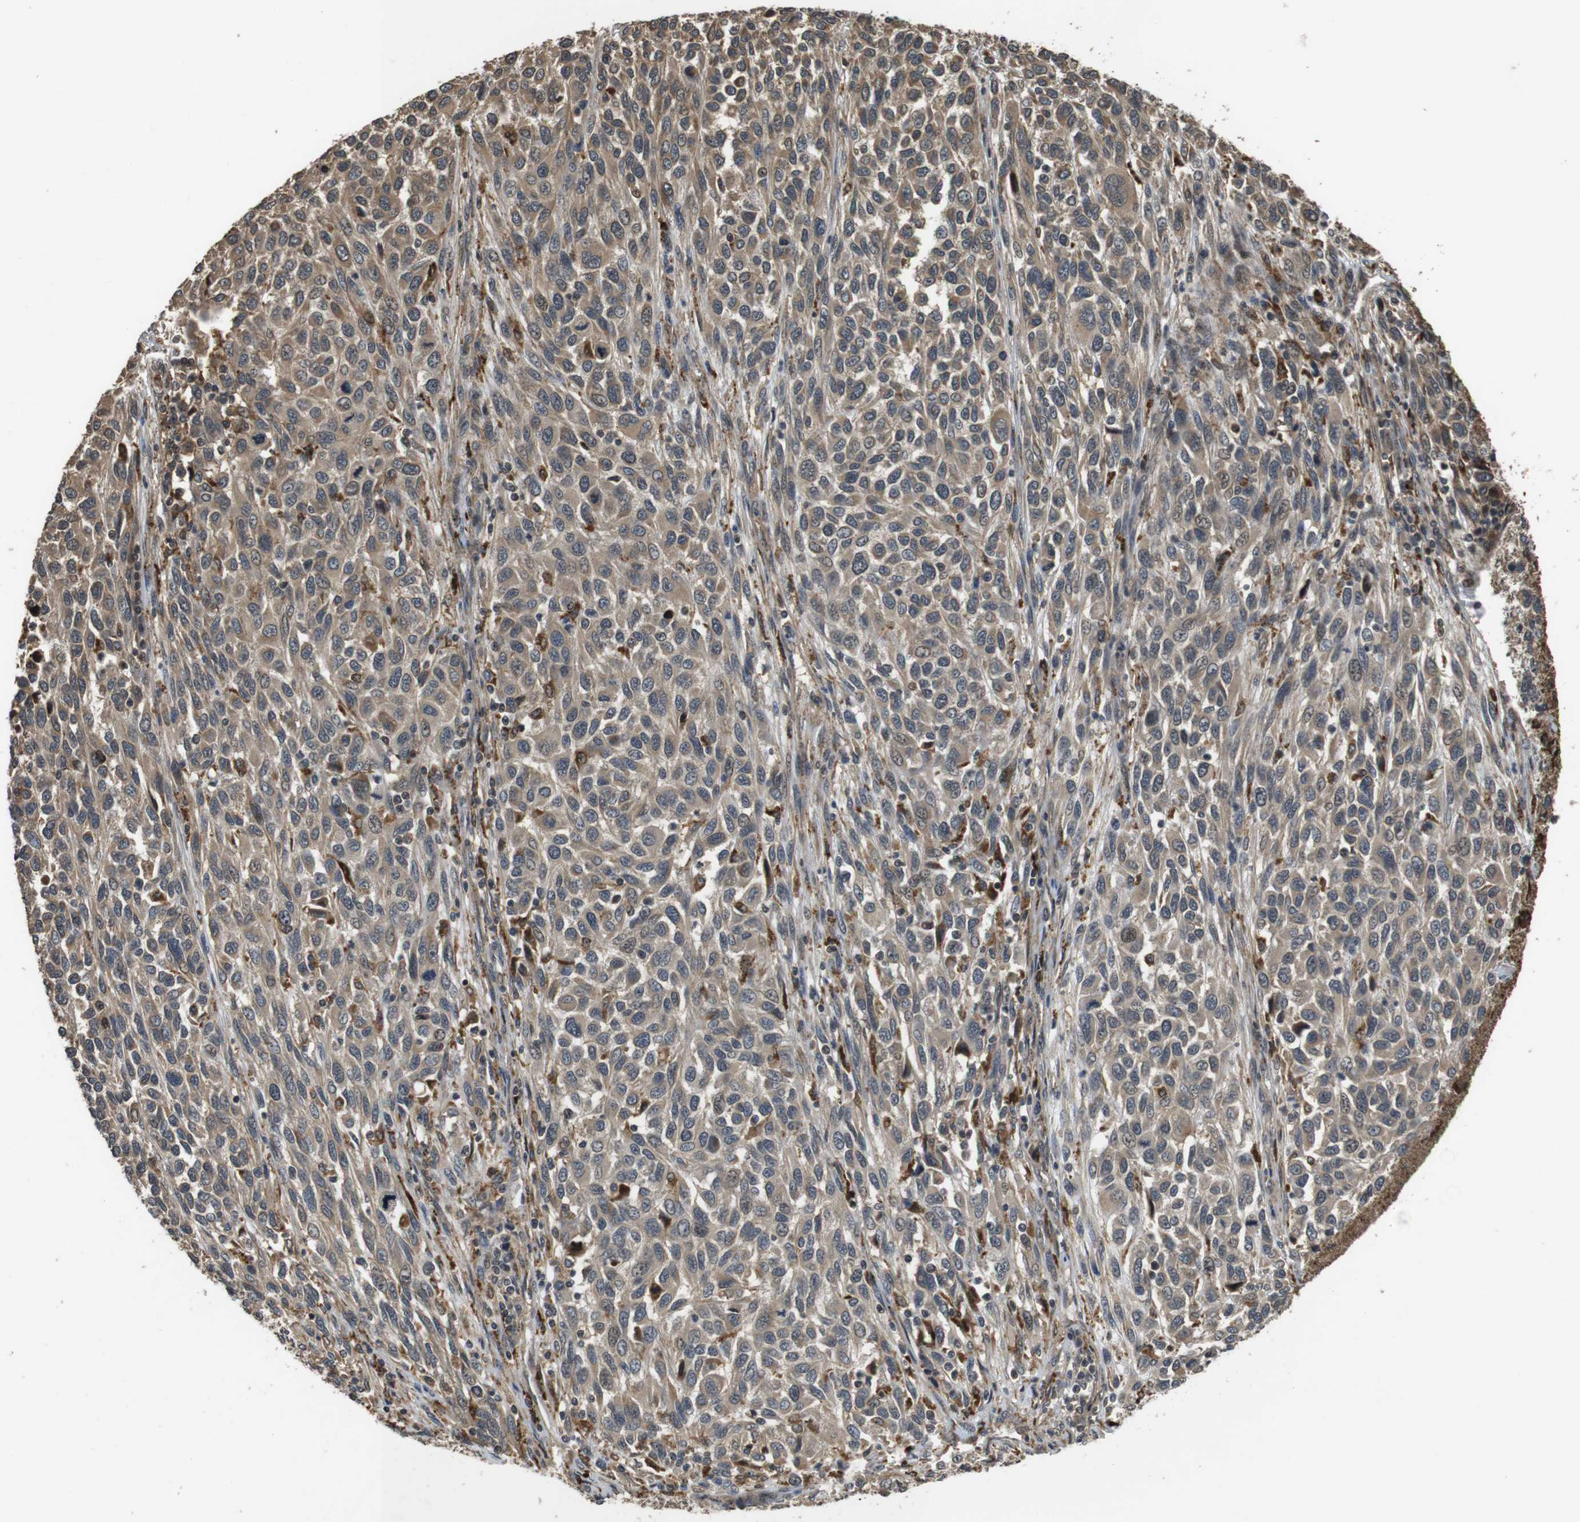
{"staining": {"intensity": "moderate", "quantity": ">75%", "location": "cytoplasmic/membranous,nuclear"}, "tissue": "melanoma", "cell_type": "Tumor cells", "image_type": "cancer", "snomed": [{"axis": "morphology", "description": "Malignant melanoma, Metastatic site"}, {"axis": "topography", "description": "Lymph node"}], "caption": "This is a micrograph of immunohistochemistry (IHC) staining of melanoma, which shows moderate expression in the cytoplasmic/membranous and nuclear of tumor cells.", "gene": "FZD10", "patient": {"sex": "male", "age": 61}}